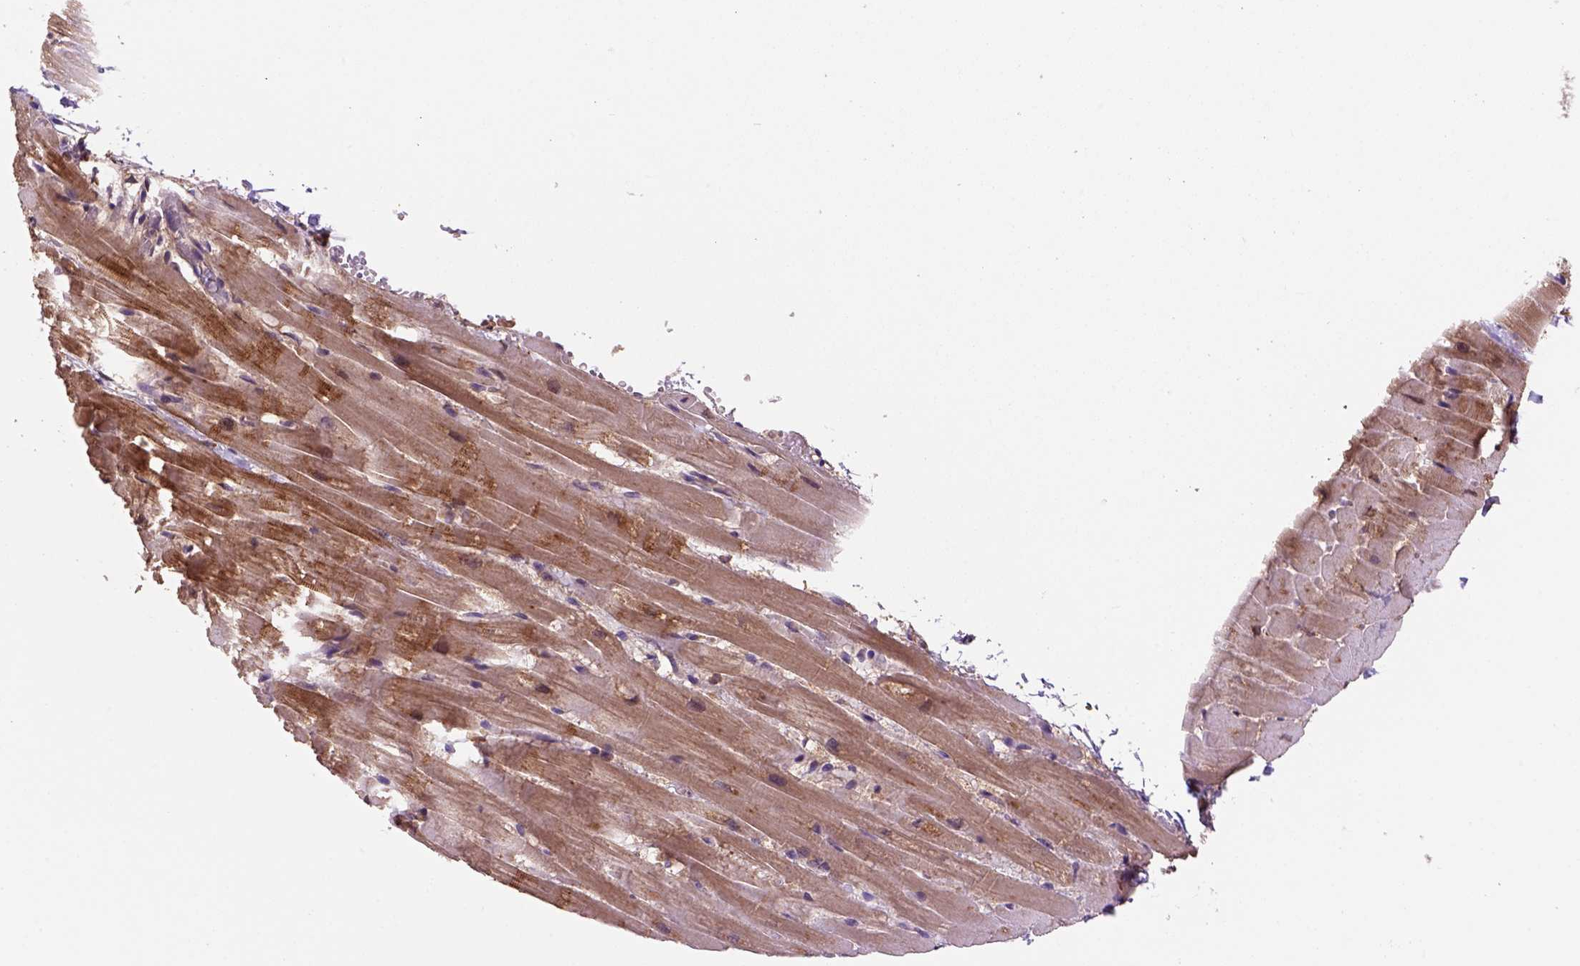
{"staining": {"intensity": "moderate", "quantity": "25%-75%", "location": "cytoplasmic/membranous"}, "tissue": "heart muscle", "cell_type": "Cardiomyocytes", "image_type": "normal", "snomed": [{"axis": "morphology", "description": "Normal tissue, NOS"}, {"axis": "topography", "description": "Heart"}], "caption": "Cardiomyocytes show medium levels of moderate cytoplasmic/membranous staining in approximately 25%-75% of cells in unremarkable human heart muscle.", "gene": "WARS2", "patient": {"sex": "male", "age": 37}}